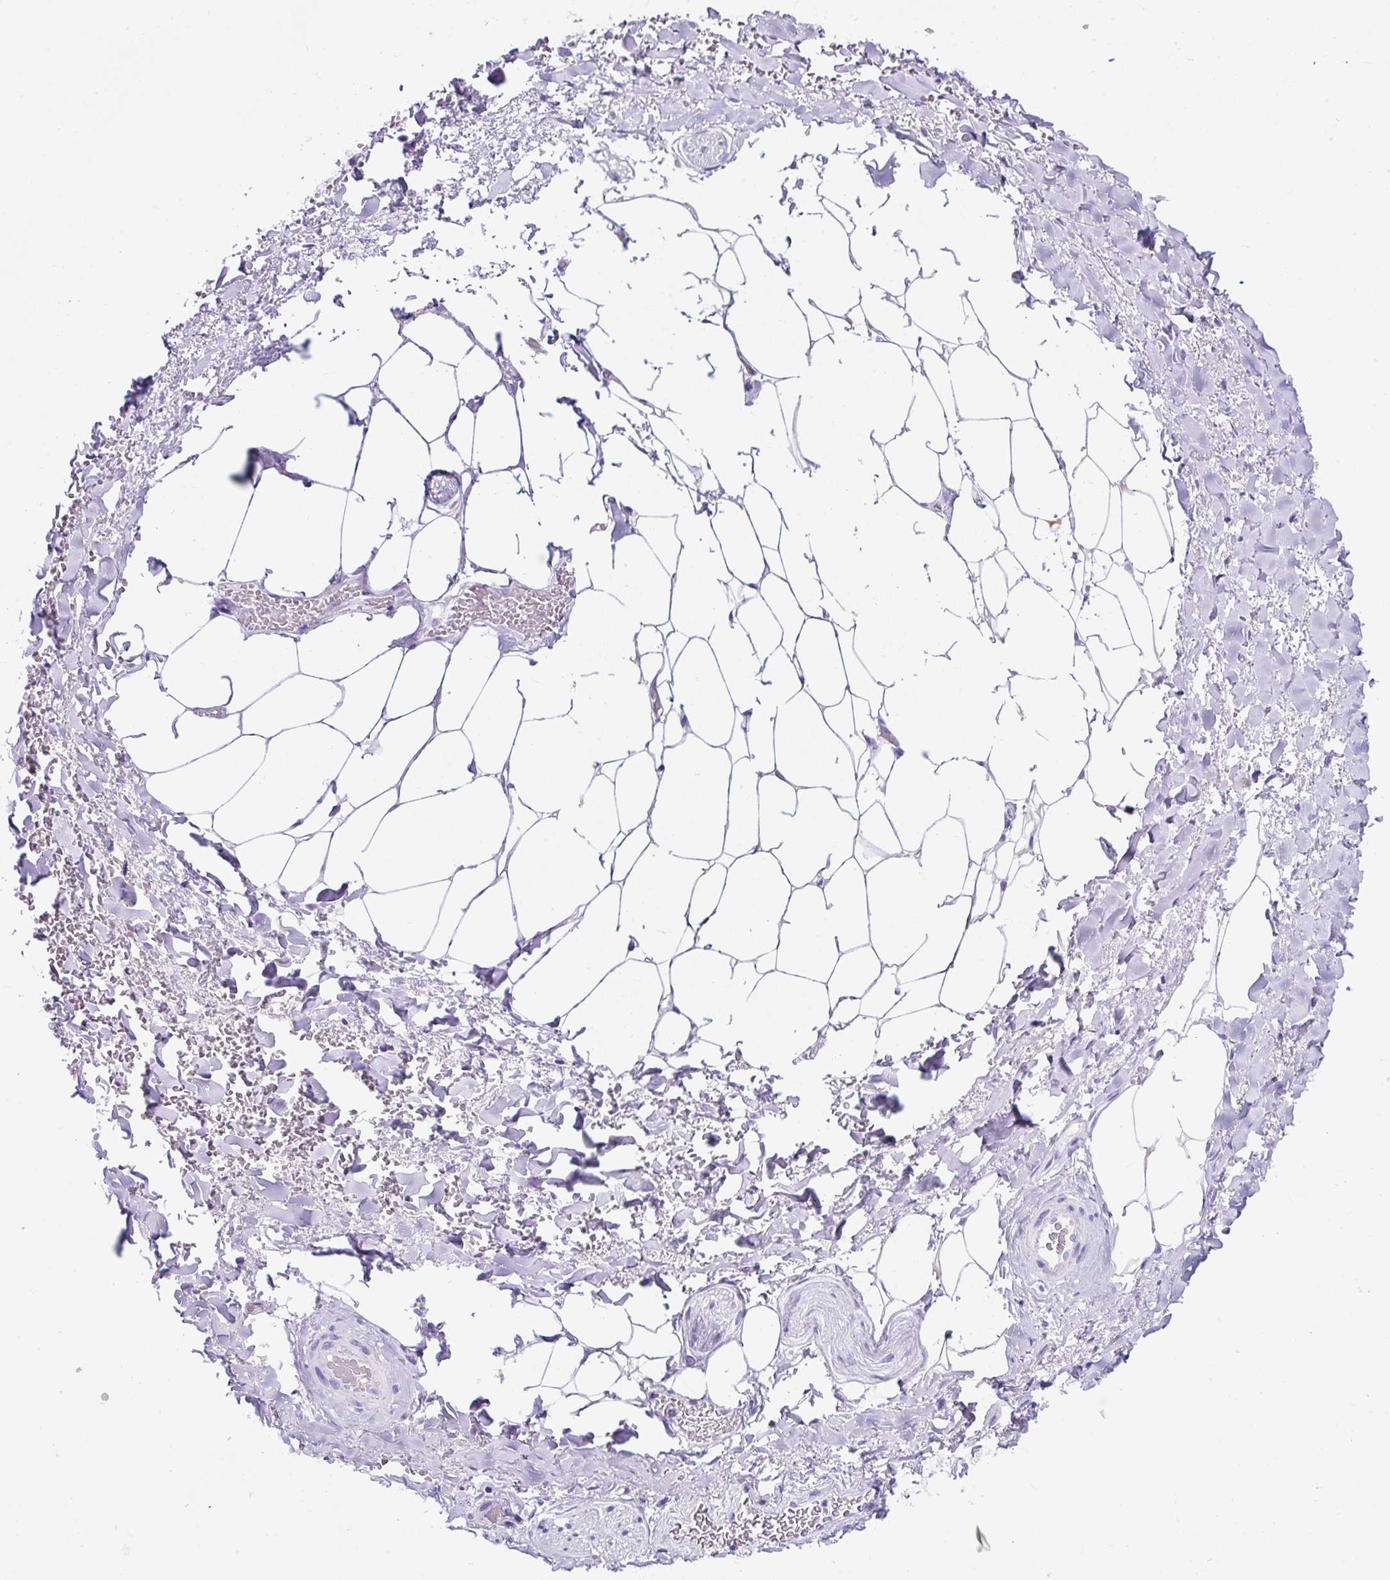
{"staining": {"intensity": "negative", "quantity": "none", "location": "none"}, "tissue": "adipose tissue", "cell_type": "Adipocytes", "image_type": "normal", "snomed": [{"axis": "morphology", "description": "Normal tissue, NOS"}, {"axis": "topography", "description": "Vagina"}, {"axis": "topography", "description": "Peripheral nerve tissue"}], "caption": "High magnification brightfield microscopy of normal adipose tissue stained with DAB (3,3'-diaminobenzidine) (brown) and counterstained with hematoxylin (blue): adipocytes show no significant staining. (DAB (3,3'-diaminobenzidine) immunohistochemistry (IHC) with hematoxylin counter stain).", "gene": "KRT12", "patient": {"sex": "female", "age": 71}}